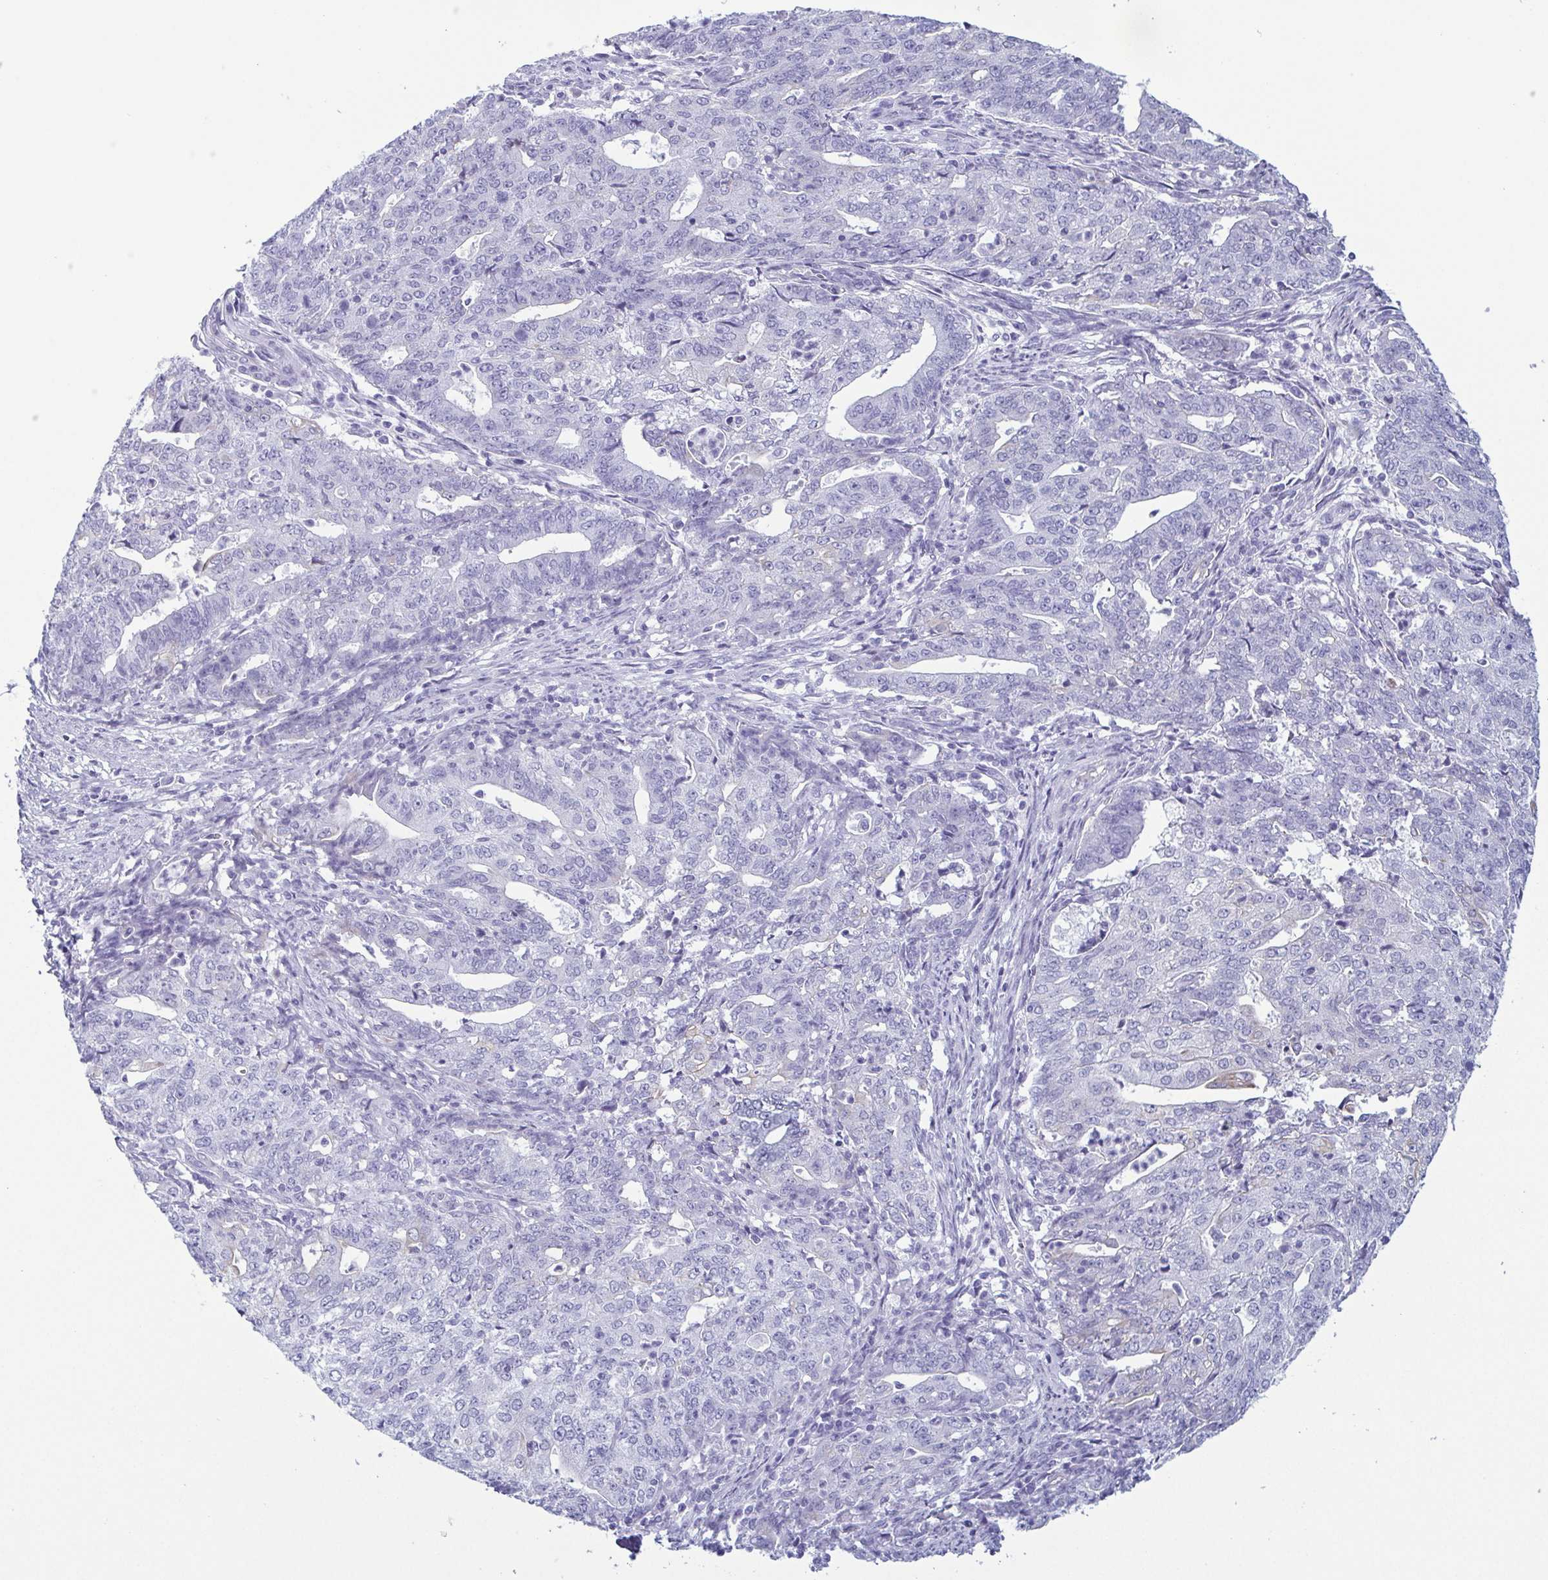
{"staining": {"intensity": "negative", "quantity": "none", "location": "none"}, "tissue": "endometrial cancer", "cell_type": "Tumor cells", "image_type": "cancer", "snomed": [{"axis": "morphology", "description": "Adenocarcinoma, NOS"}, {"axis": "topography", "description": "Endometrium"}], "caption": "Tumor cells are negative for brown protein staining in adenocarcinoma (endometrial). Brightfield microscopy of immunohistochemistry (IHC) stained with DAB (brown) and hematoxylin (blue), captured at high magnification.", "gene": "KRT10", "patient": {"sex": "female", "age": 82}}